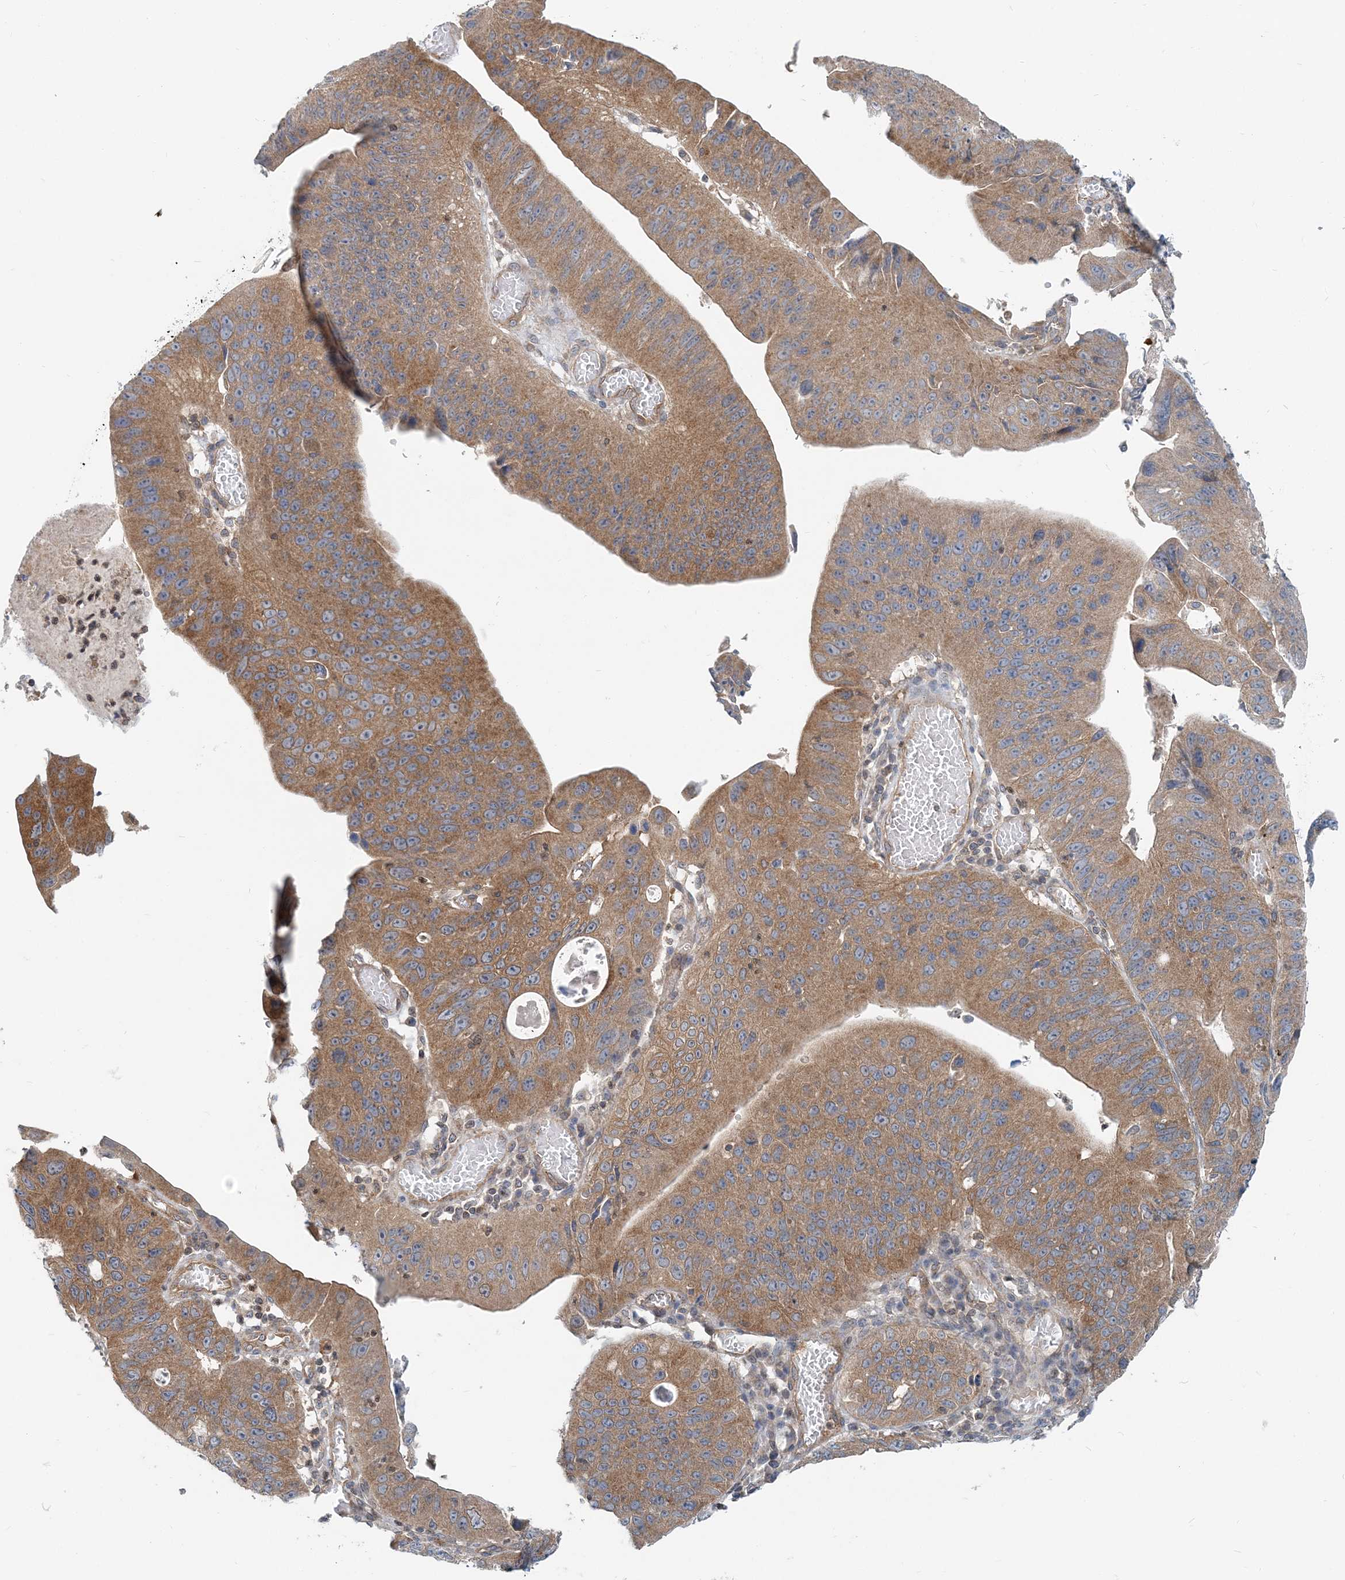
{"staining": {"intensity": "moderate", "quantity": ">75%", "location": "cytoplasmic/membranous"}, "tissue": "stomach cancer", "cell_type": "Tumor cells", "image_type": "cancer", "snomed": [{"axis": "morphology", "description": "Adenocarcinoma, NOS"}, {"axis": "topography", "description": "Stomach"}], "caption": "Stomach cancer stained with a brown dye displays moderate cytoplasmic/membranous positive expression in about >75% of tumor cells.", "gene": "MOB4", "patient": {"sex": "male", "age": 59}}